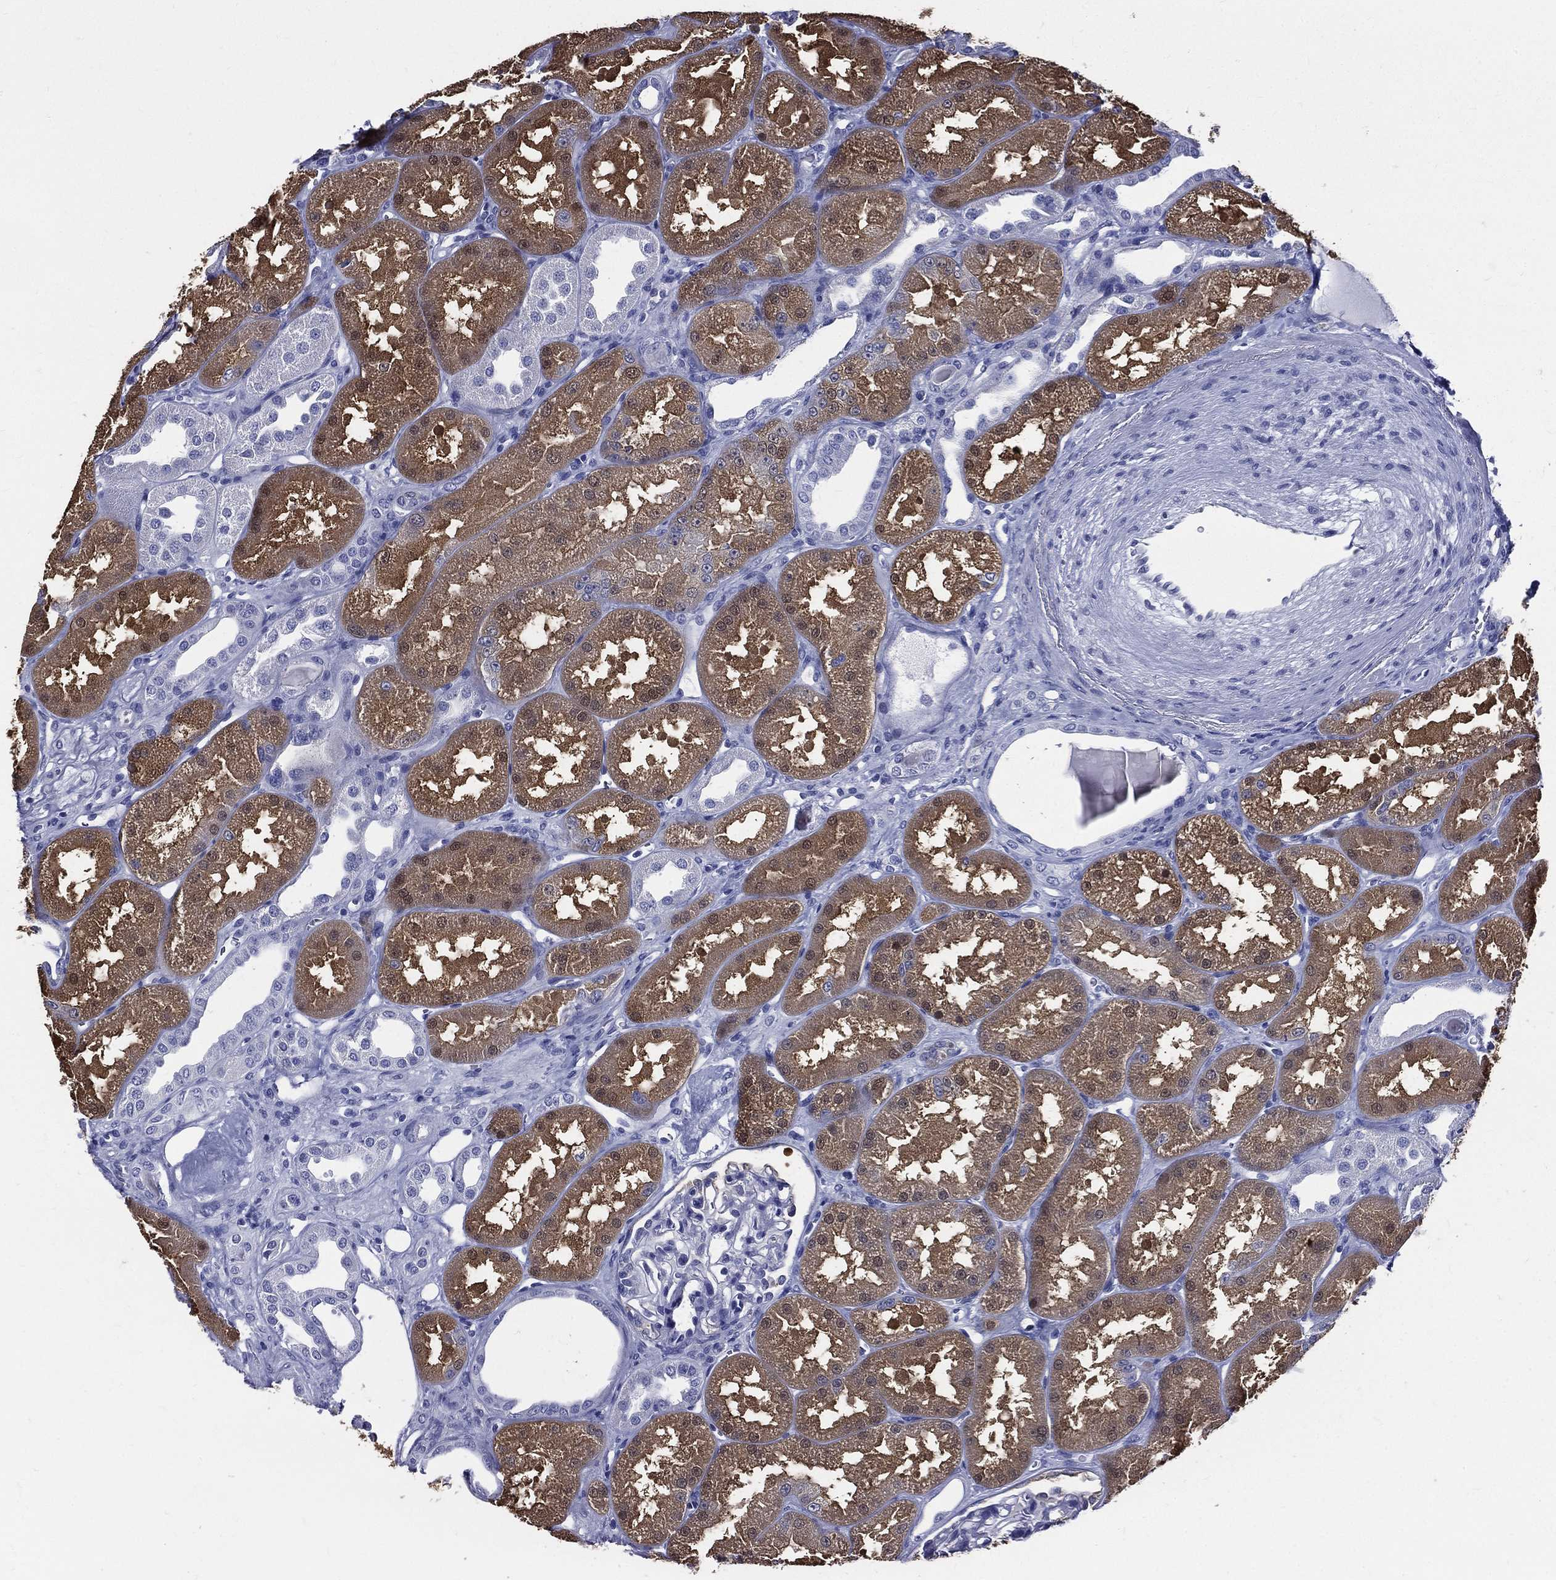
{"staining": {"intensity": "negative", "quantity": "none", "location": "none"}, "tissue": "kidney", "cell_type": "Cells in glomeruli", "image_type": "normal", "snomed": [{"axis": "morphology", "description": "Normal tissue, NOS"}, {"axis": "topography", "description": "Kidney"}], "caption": "Immunohistochemistry image of unremarkable kidney: human kidney stained with DAB (3,3'-diaminobenzidine) shows no significant protein staining in cells in glomeruli.", "gene": "DPYS", "patient": {"sex": "male", "age": 61}}